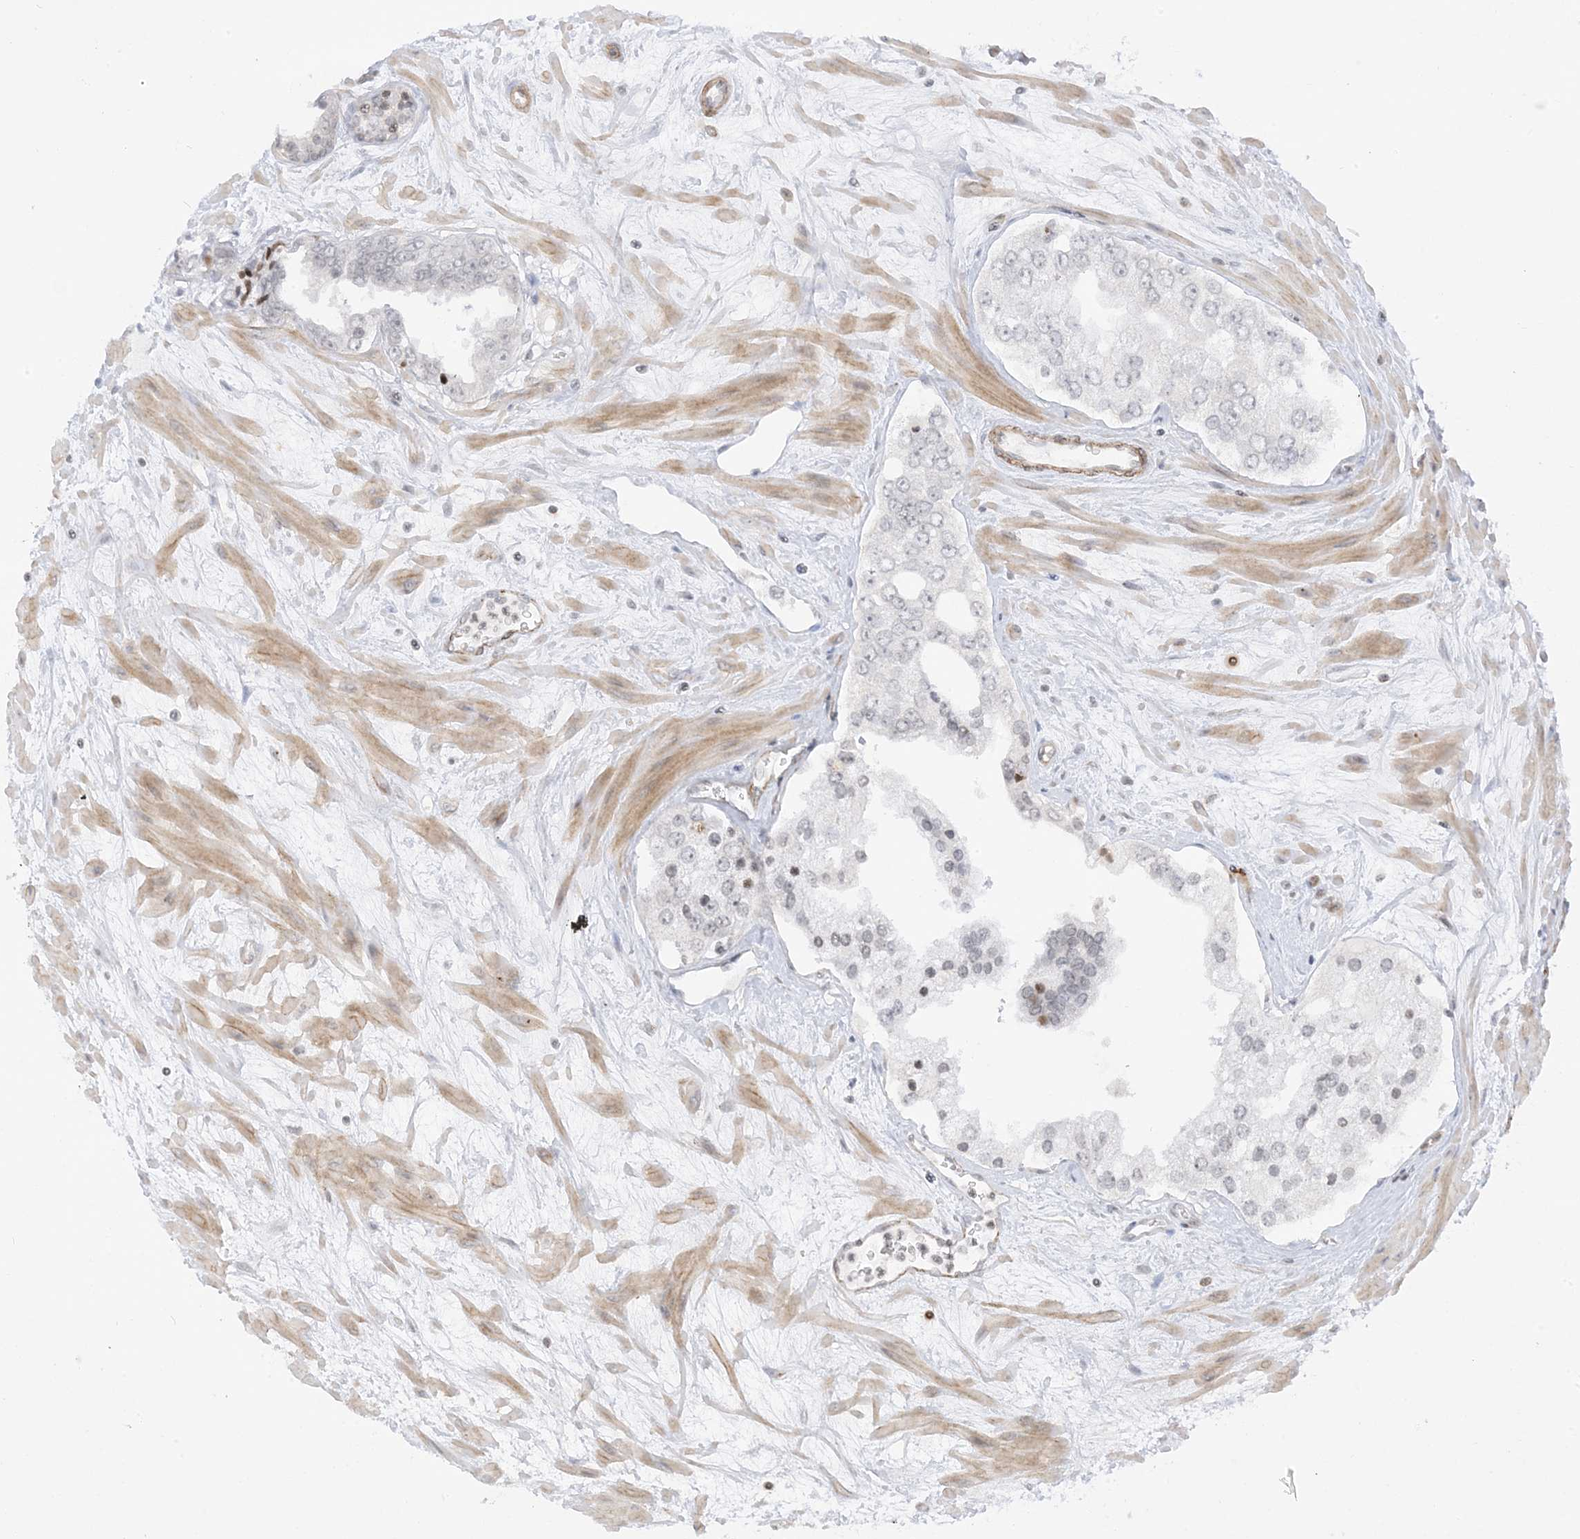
{"staining": {"intensity": "negative", "quantity": "none", "location": "none"}, "tissue": "prostate cancer", "cell_type": "Tumor cells", "image_type": "cancer", "snomed": [{"axis": "morphology", "description": "Adenocarcinoma, High grade"}, {"axis": "topography", "description": "Prostate"}], "caption": "Prostate adenocarcinoma (high-grade) stained for a protein using IHC demonstrates no positivity tumor cells.", "gene": "METAP1D", "patient": {"sex": "male", "age": 66}}